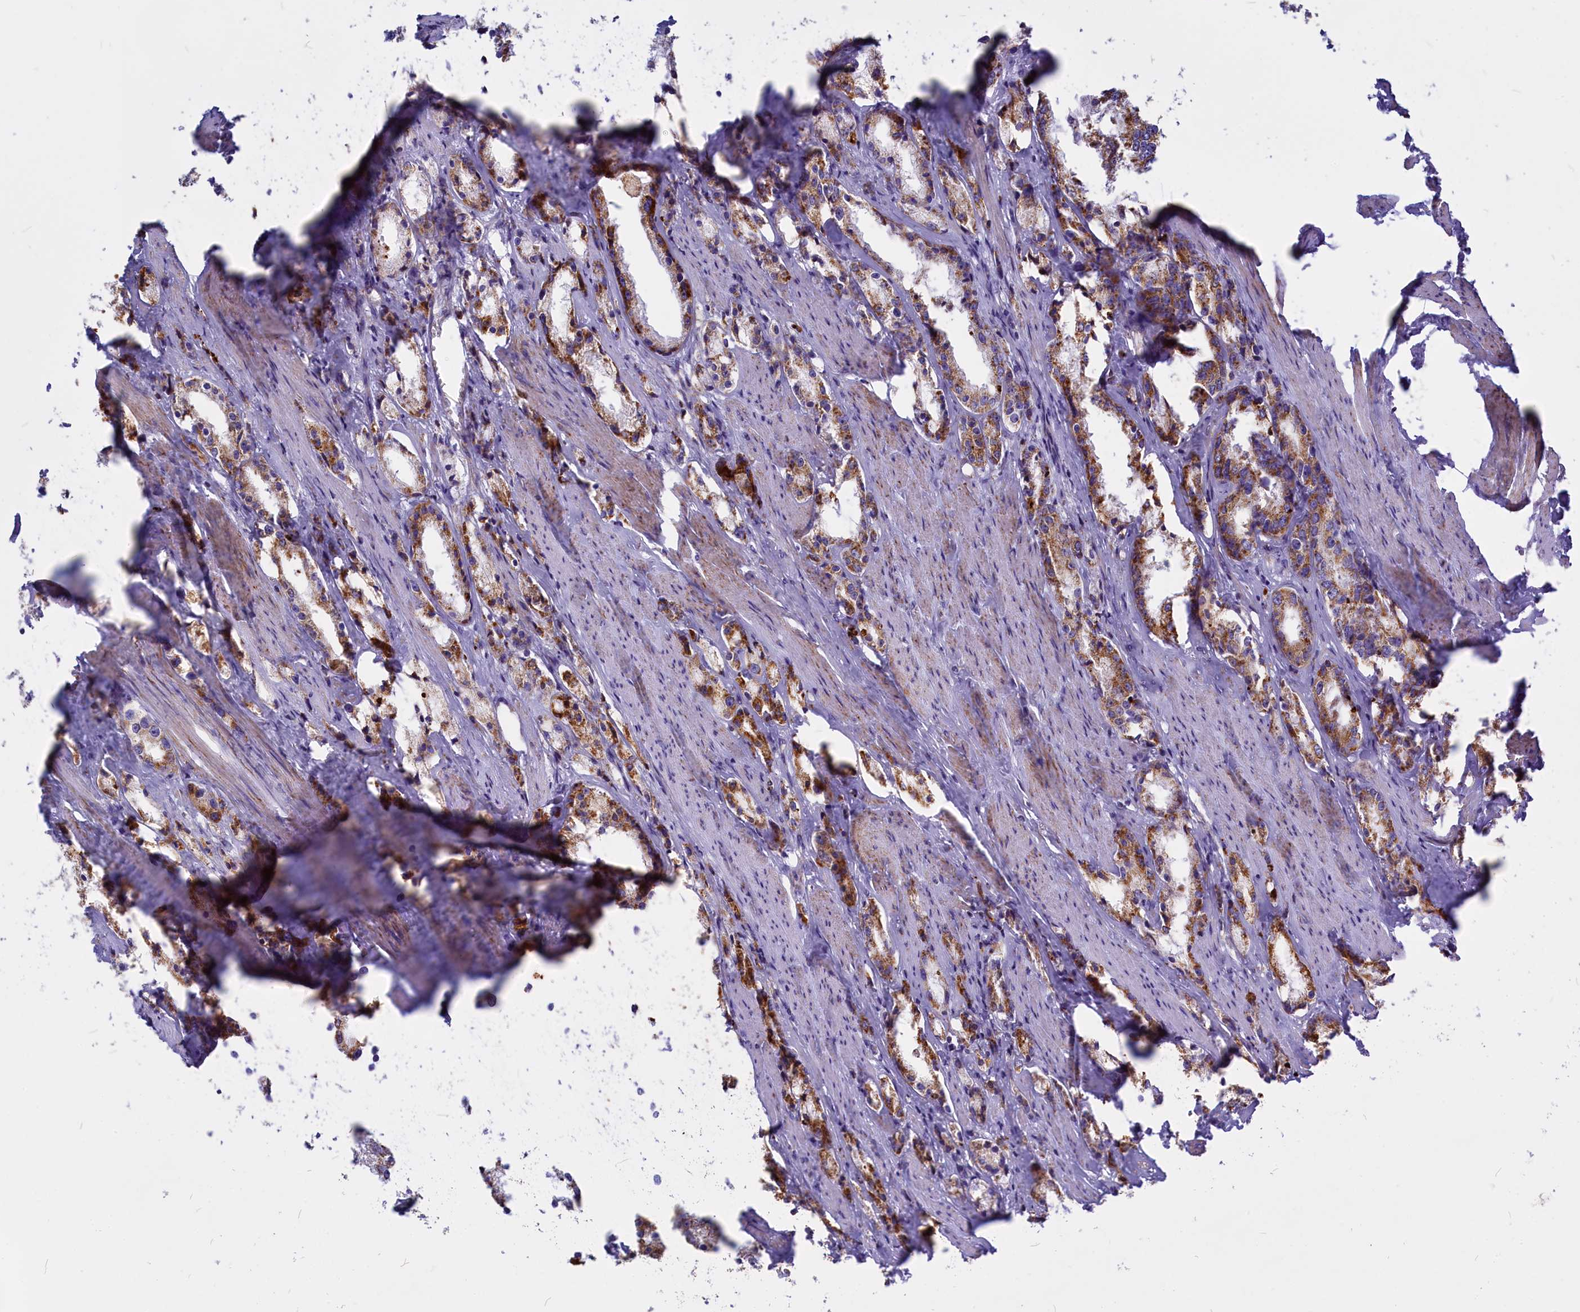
{"staining": {"intensity": "moderate", "quantity": ">75%", "location": "cytoplasmic/membranous"}, "tissue": "prostate cancer", "cell_type": "Tumor cells", "image_type": "cancer", "snomed": [{"axis": "morphology", "description": "Adenocarcinoma, High grade"}, {"axis": "topography", "description": "Prostate"}], "caption": "Prostate adenocarcinoma (high-grade) stained with DAB (3,3'-diaminobenzidine) immunohistochemistry (IHC) reveals medium levels of moderate cytoplasmic/membranous positivity in approximately >75% of tumor cells.", "gene": "VDAC2", "patient": {"sex": "male", "age": 66}}